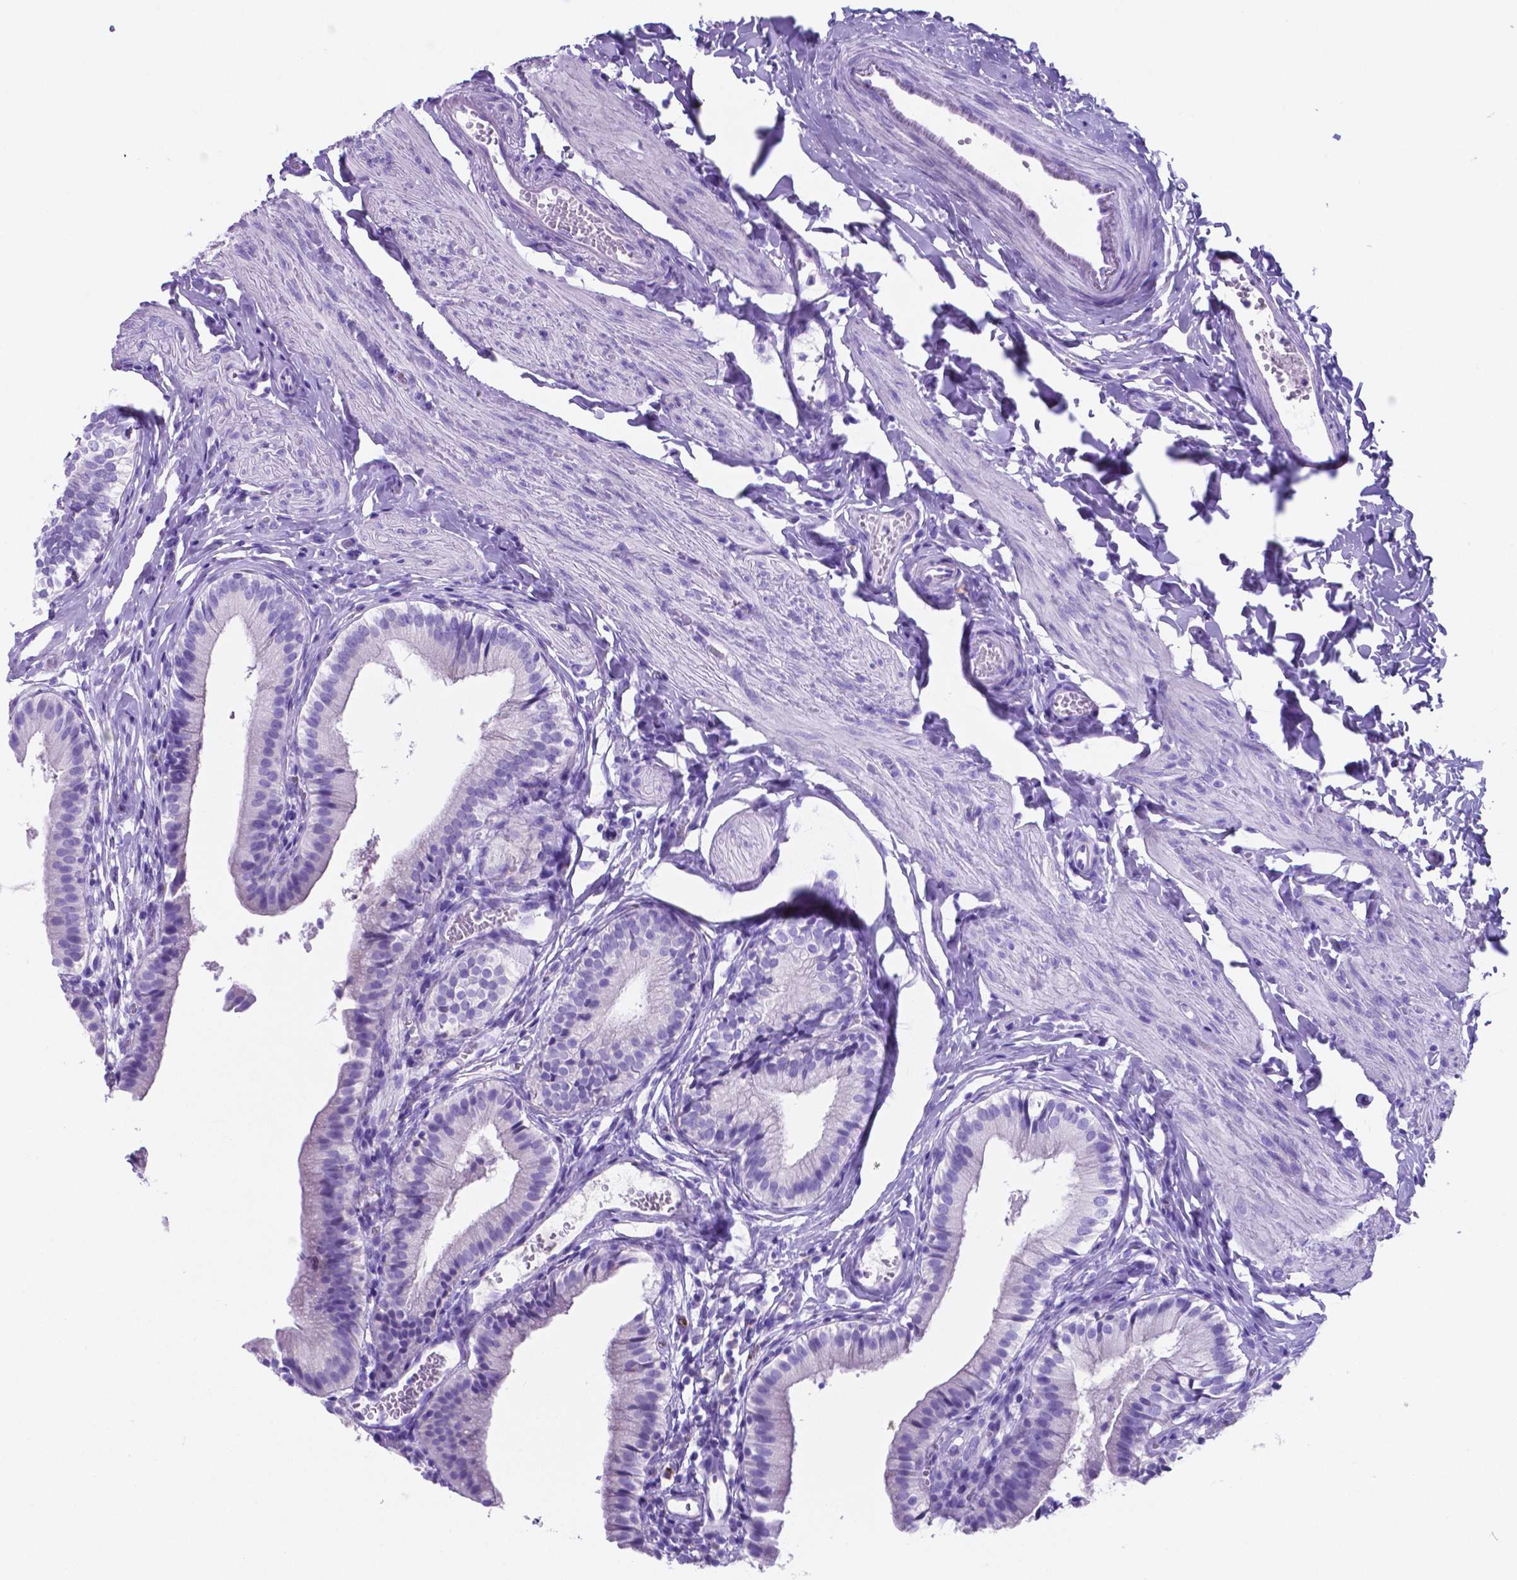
{"staining": {"intensity": "negative", "quantity": "none", "location": "none"}, "tissue": "gallbladder", "cell_type": "Glandular cells", "image_type": "normal", "snomed": [{"axis": "morphology", "description": "Normal tissue, NOS"}, {"axis": "topography", "description": "Gallbladder"}], "caption": "The photomicrograph reveals no significant staining in glandular cells of gallbladder. (Stains: DAB (3,3'-diaminobenzidine) IHC with hematoxylin counter stain, Microscopy: brightfield microscopy at high magnification).", "gene": "DNAAF8", "patient": {"sex": "female", "age": 47}}